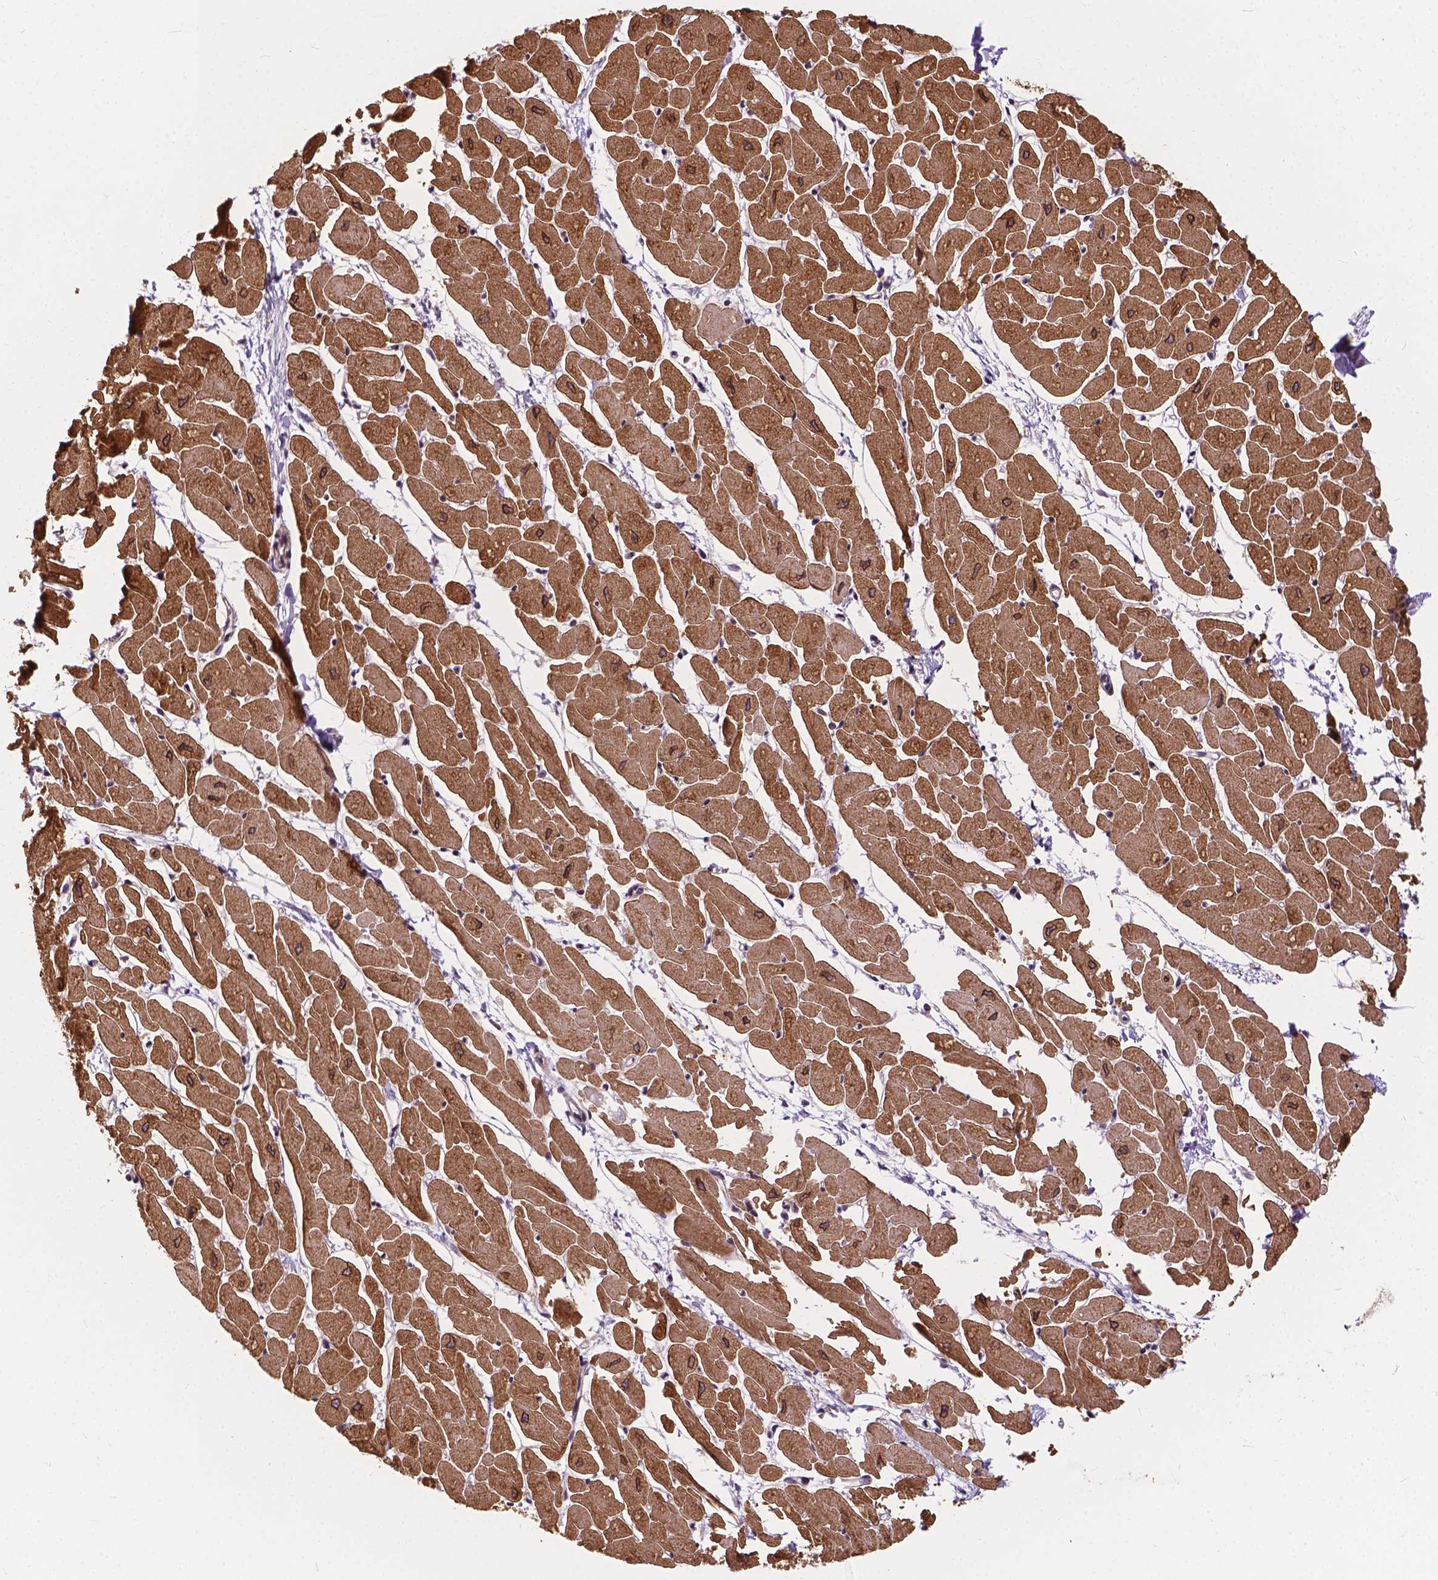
{"staining": {"intensity": "strong", "quantity": ">75%", "location": "cytoplasmic/membranous"}, "tissue": "heart muscle", "cell_type": "Cardiomyocytes", "image_type": "normal", "snomed": [{"axis": "morphology", "description": "Normal tissue, NOS"}, {"axis": "topography", "description": "Heart"}], "caption": "Immunohistochemistry (IHC) micrograph of benign heart muscle stained for a protein (brown), which demonstrates high levels of strong cytoplasmic/membranous staining in approximately >75% of cardiomyocytes.", "gene": "INPP5E", "patient": {"sex": "male", "age": 57}}